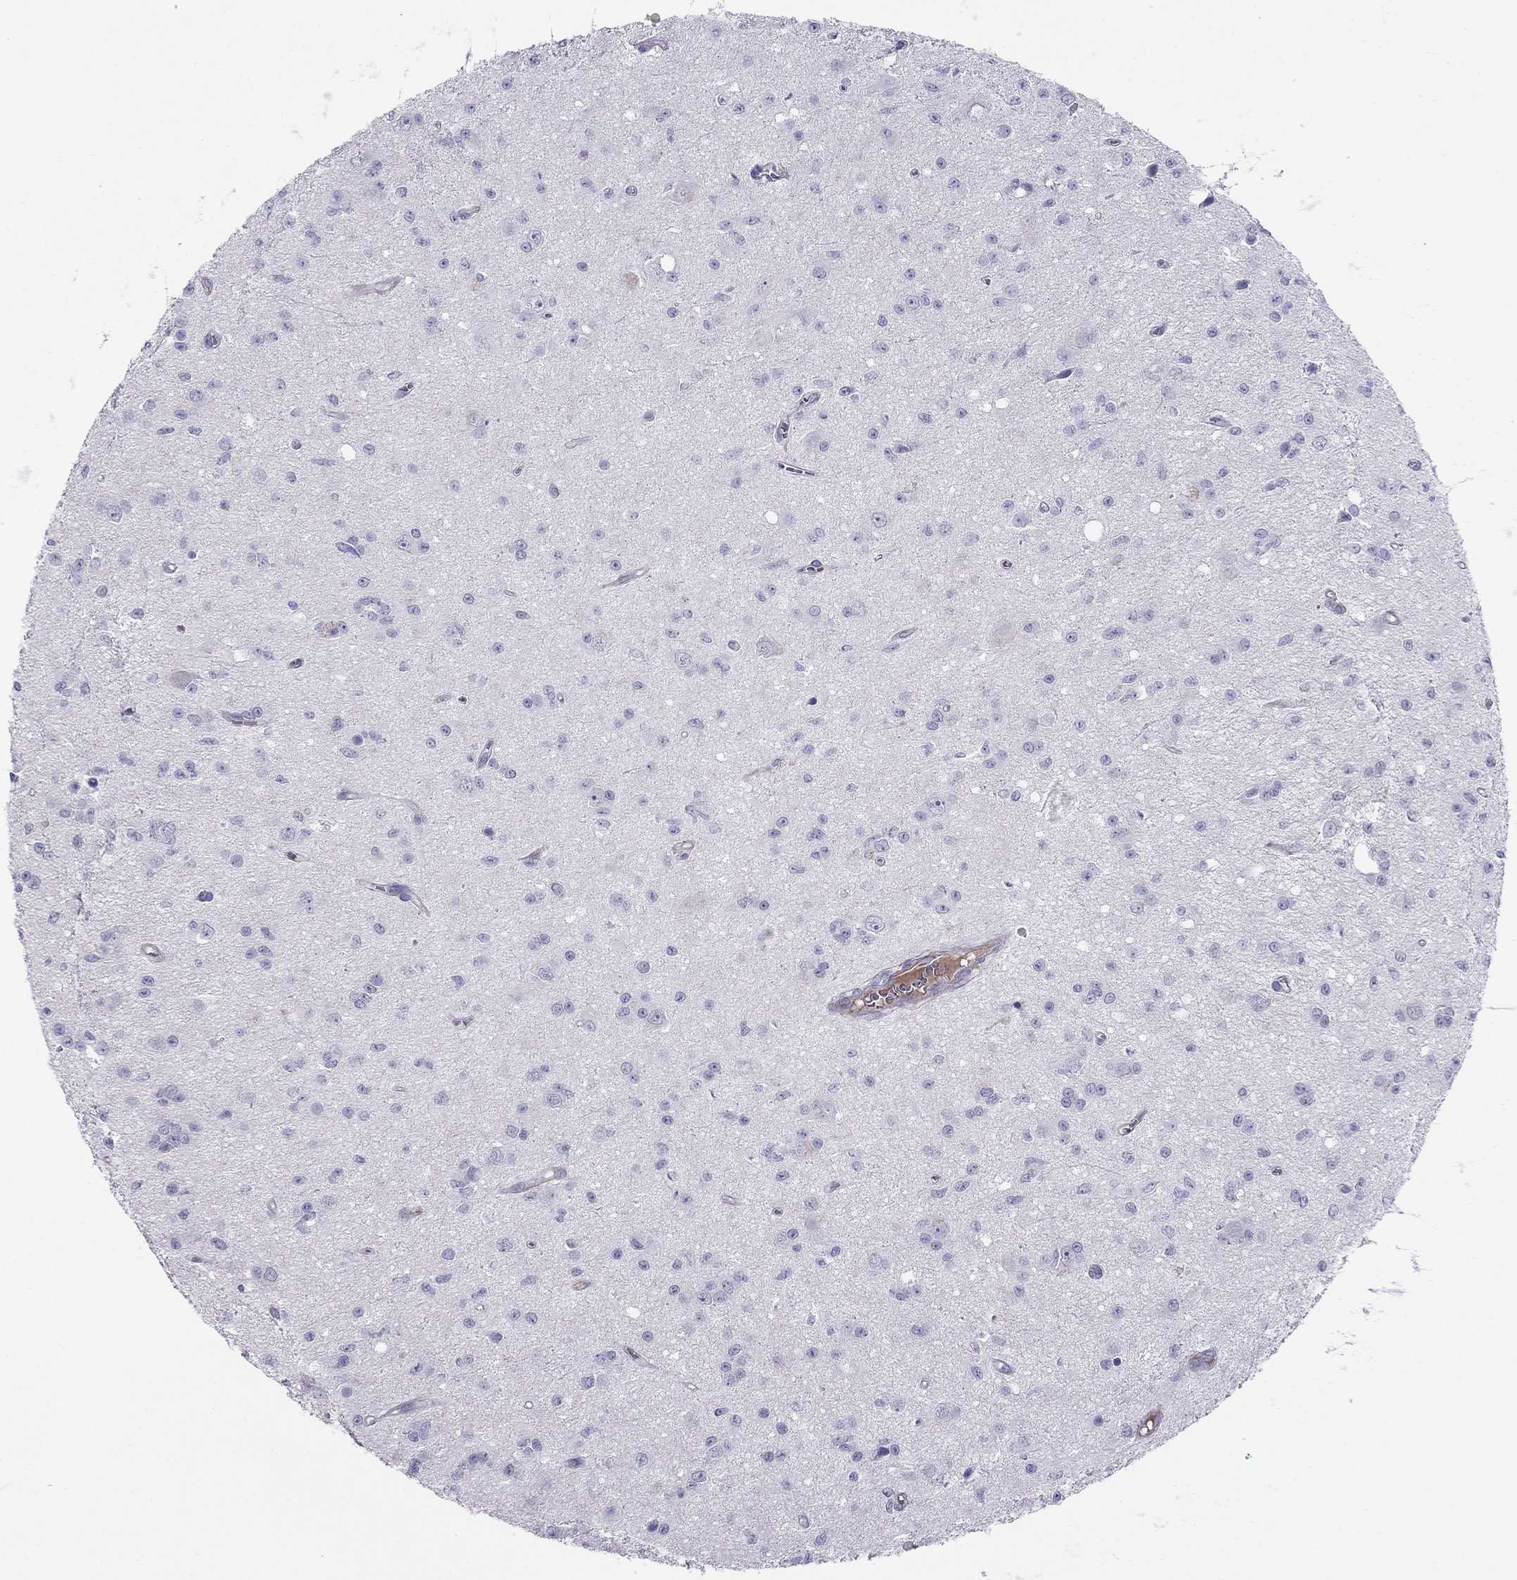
{"staining": {"intensity": "negative", "quantity": "none", "location": "none"}, "tissue": "glioma", "cell_type": "Tumor cells", "image_type": "cancer", "snomed": [{"axis": "morphology", "description": "Glioma, malignant, Low grade"}, {"axis": "topography", "description": "Brain"}], "caption": "Immunohistochemical staining of glioma demonstrates no significant staining in tumor cells.", "gene": "SPINT4", "patient": {"sex": "female", "age": 45}}